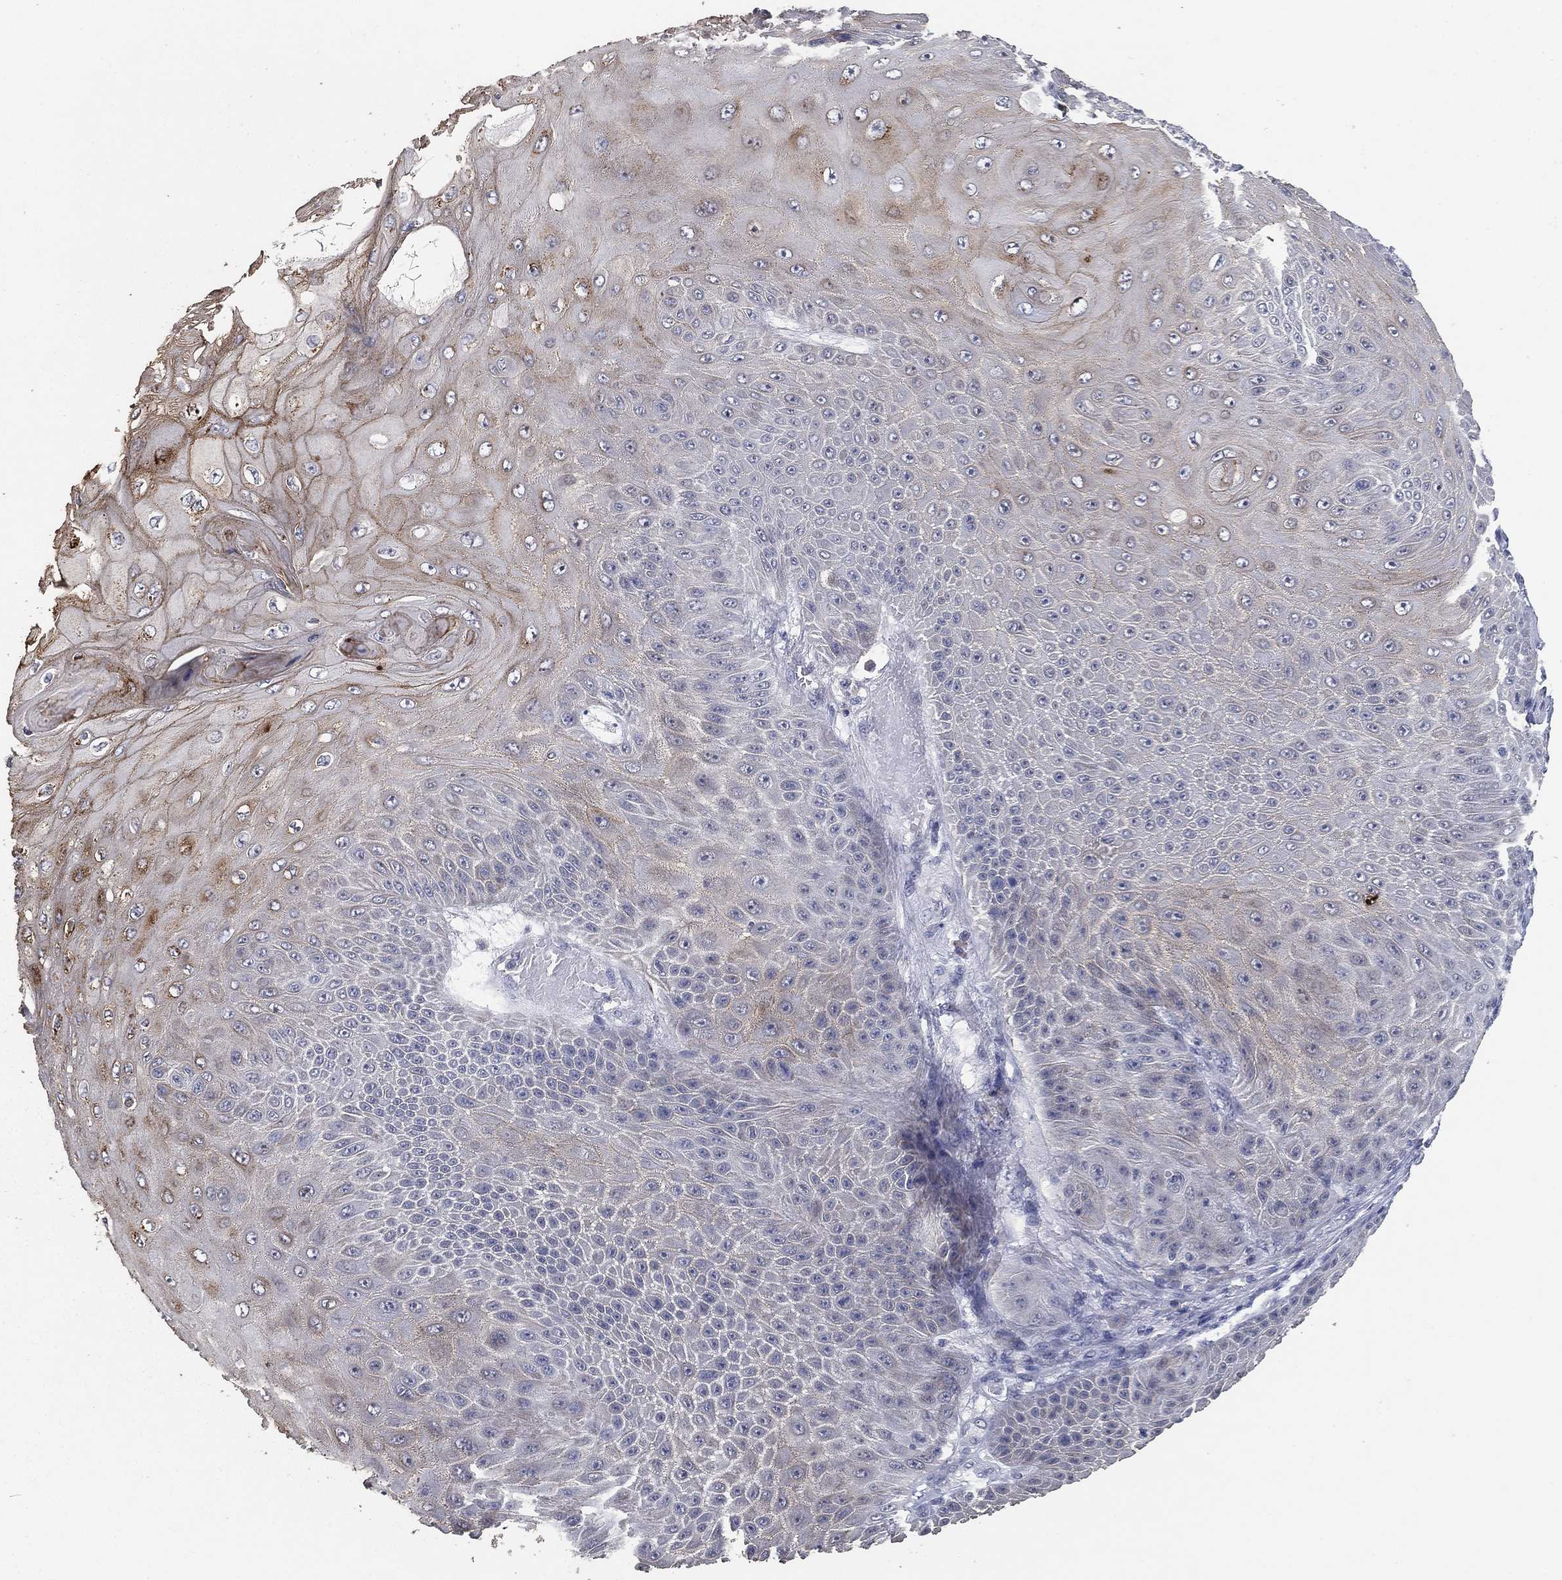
{"staining": {"intensity": "moderate", "quantity": "25%-75%", "location": "cytoplasmic/membranous"}, "tissue": "skin cancer", "cell_type": "Tumor cells", "image_type": "cancer", "snomed": [{"axis": "morphology", "description": "Squamous cell carcinoma, NOS"}, {"axis": "topography", "description": "Skin"}], "caption": "Human skin cancer (squamous cell carcinoma) stained for a protein (brown) shows moderate cytoplasmic/membranous positive staining in about 25%-75% of tumor cells.", "gene": "DSG1", "patient": {"sex": "male", "age": 62}}